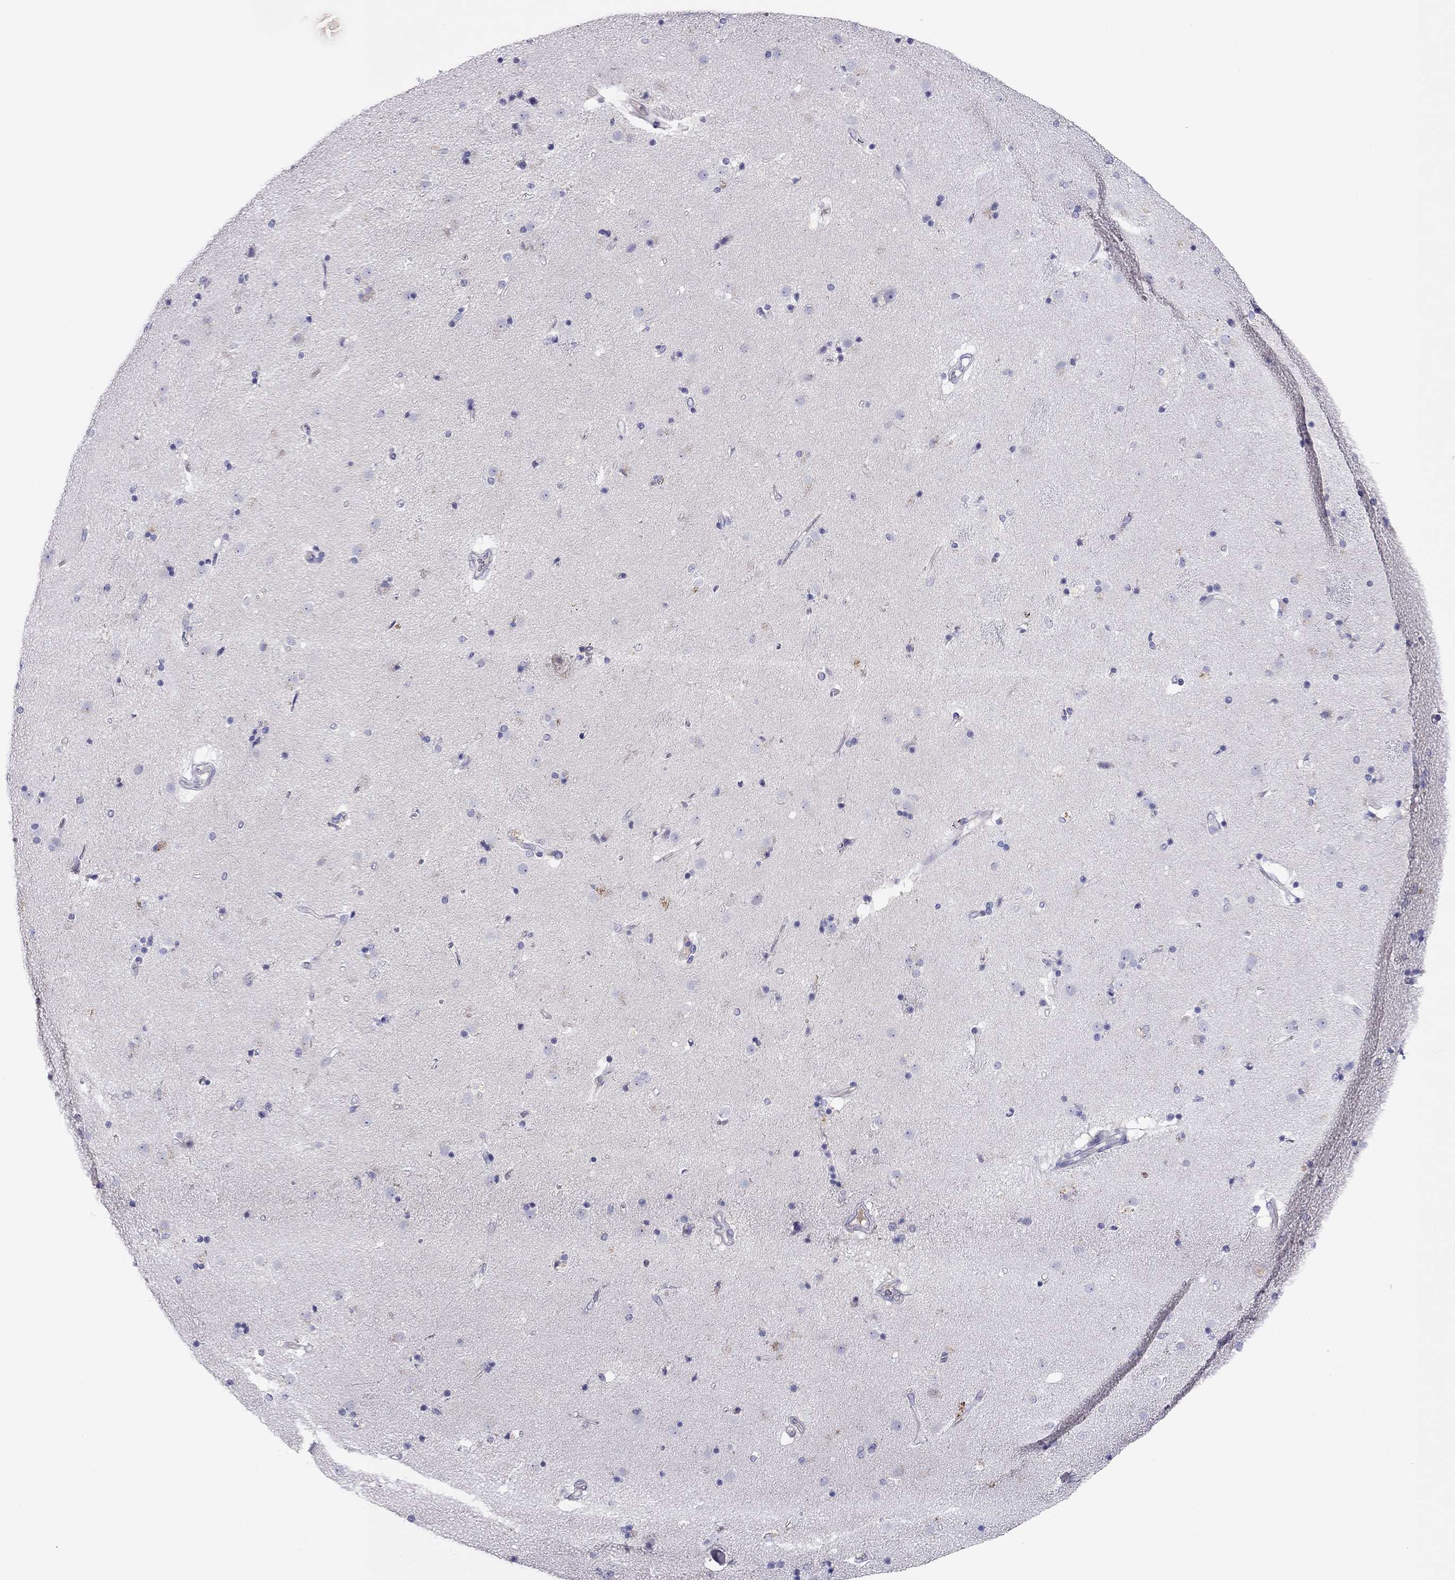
{"staining": {"intensity": "negative", "quantity": "none", "location": "none"}, "tissue": "caudate", "cell_type": "Glial cells", "image_type": "normal", "snomed": [{"axis": "morphology", "description": "Normal tissue, NOS"}, {"axis": "topography", "description": "Lateral ventricle wall"}], "caption": "This is an immunohistochemistry (IHC) image of unremarkable human caudate. There is no positivity in glial cells.", "gene": "CAPNS2", "patient": {"sex": "male", "age": 54}}